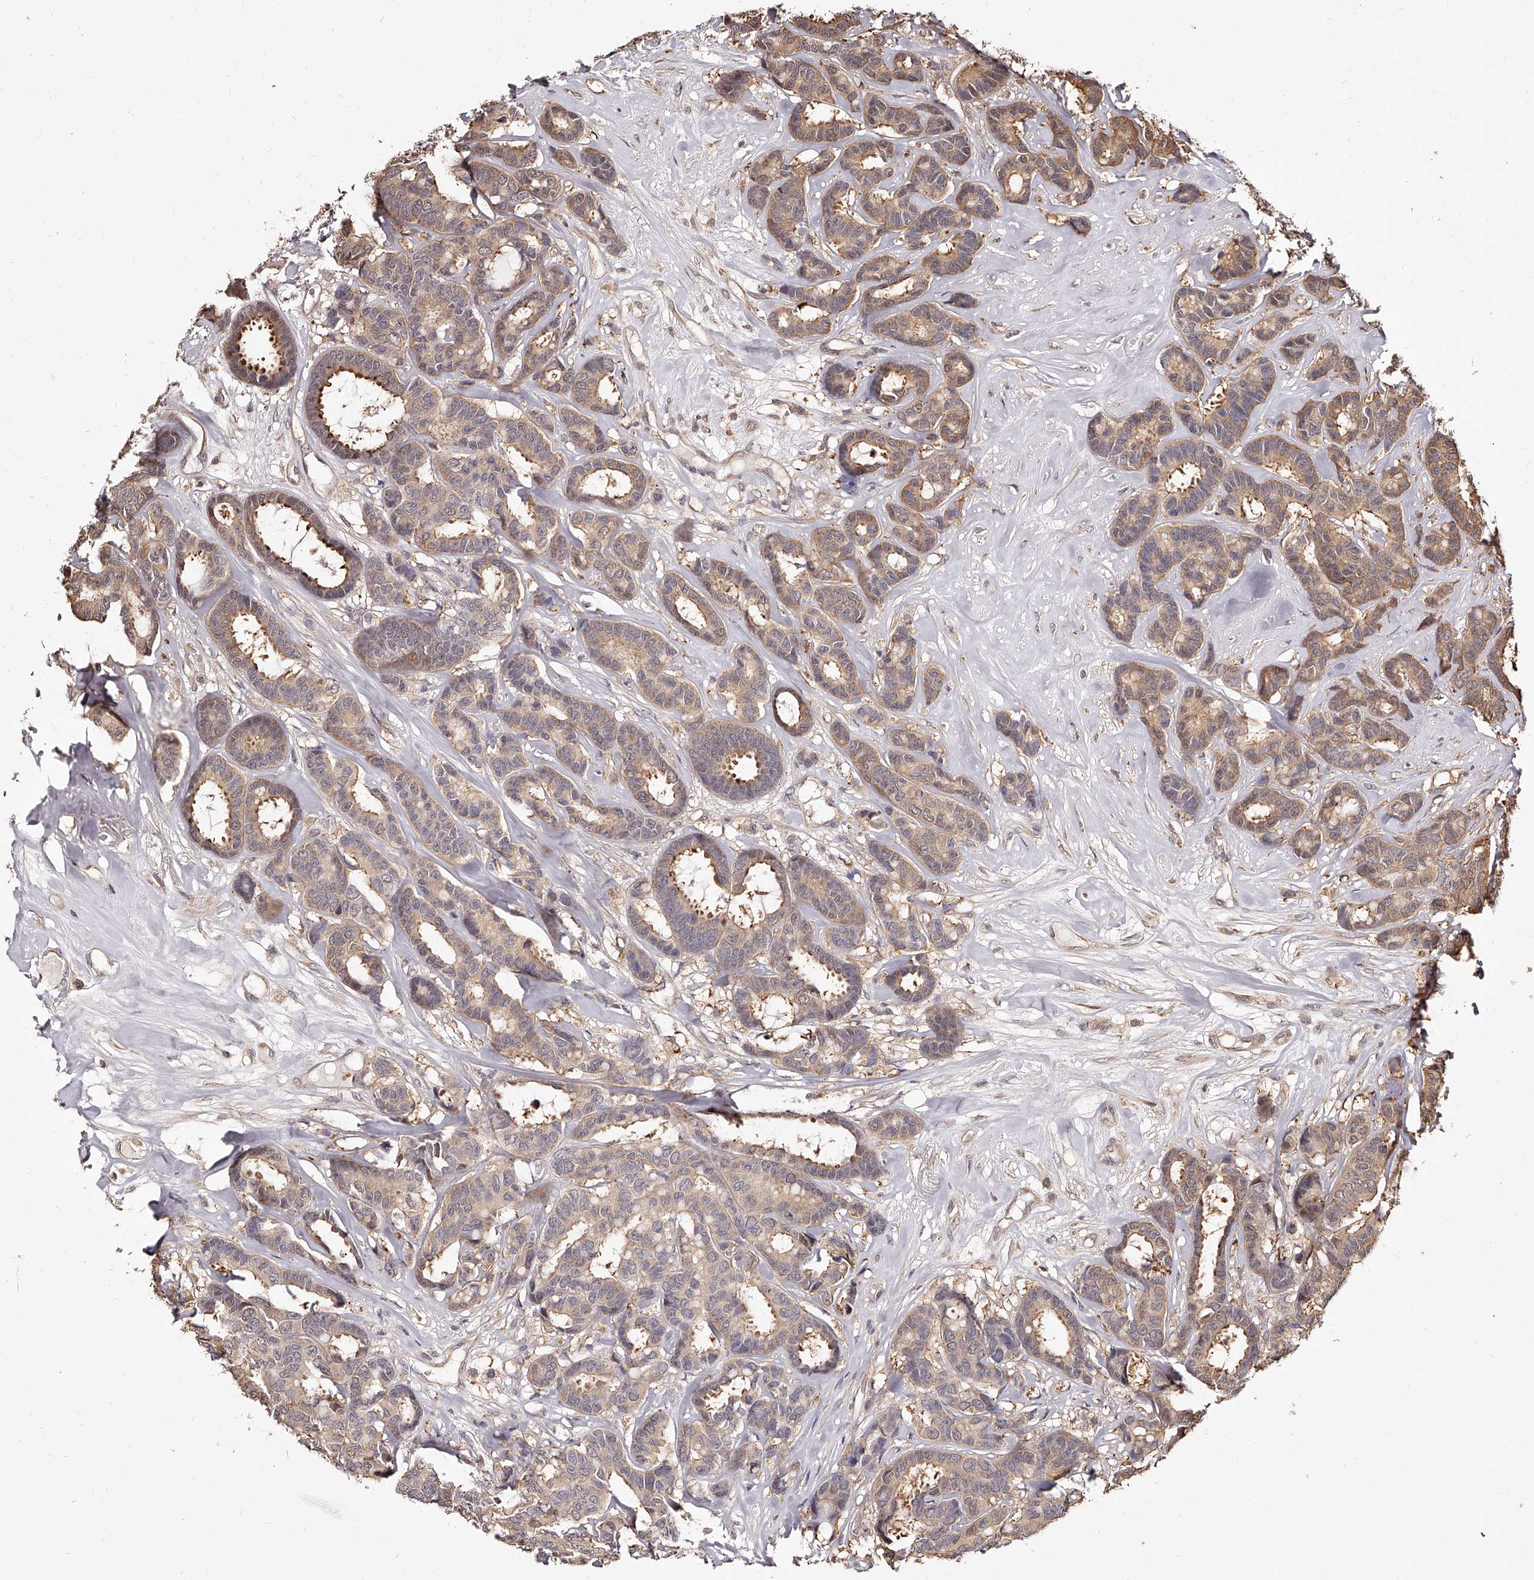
{"staining": {"intensity": "moderate", "quantity": ">75%", "location": "cytoplasmic/membranous"}, "tissue": "breast cancer", "cell_type": "Tumor cells", "image_type": "cancer", "snomed": [{"axis": "morphology", "description": "Duct carcinoma"}, {"axis": "topography", "description": "Breast"}], "caption": "Protein analysis of intraductal carcinoma (breast) tissue demonstrates moderate cytoplasmic/membranous positivity in about >75% of tumor cells. The protein is shown in brown color, while the nuclei are stained blue.", "gene": "ZNF582", "patient": {"sex": "female", "age": 87}}